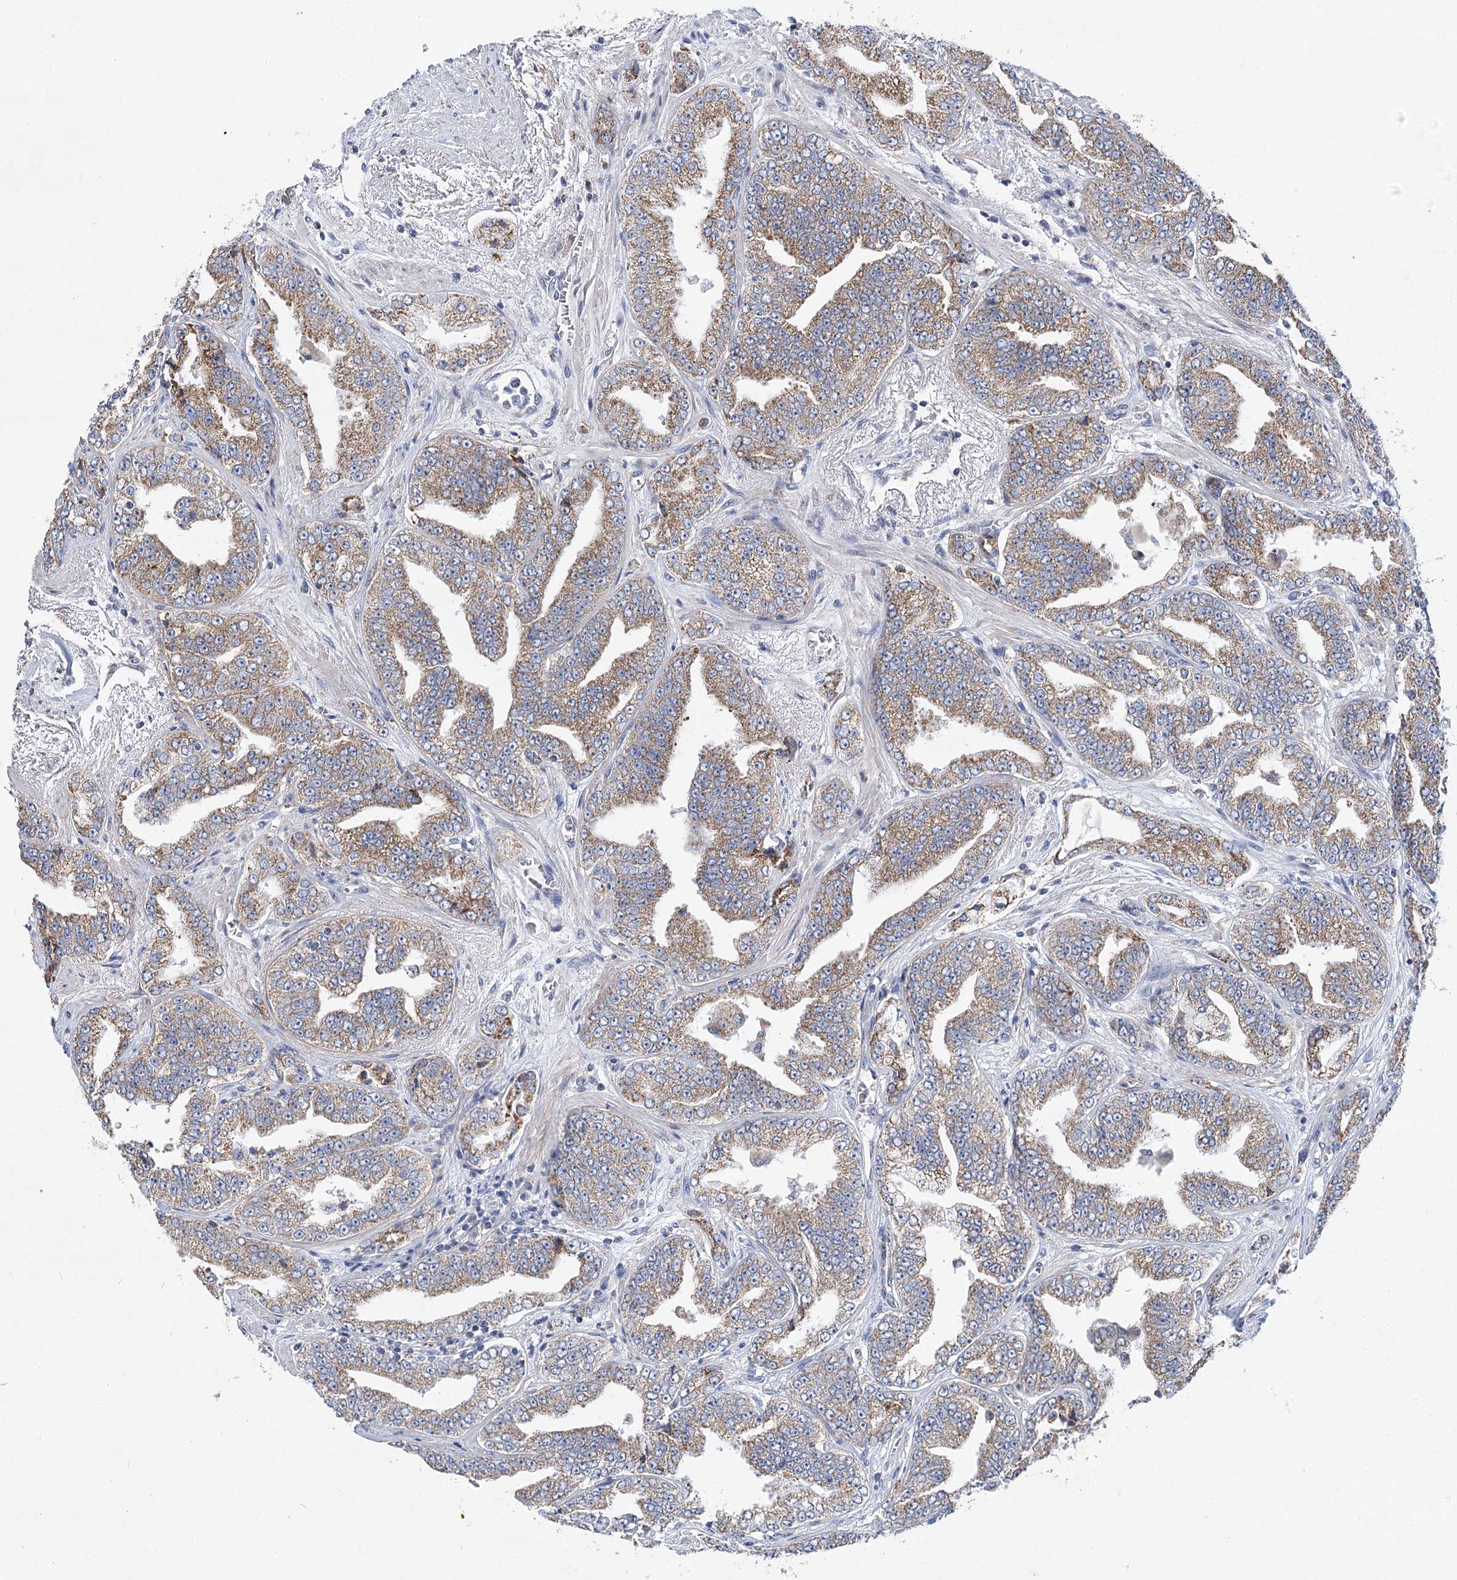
{"staining": {"intensity": "moderate", "quantity": ">75%", "location": "cytoplasmic/membranous"}, "tissue": "prostate cancer", "cell_type": "Tumor cells", "image_type": "cancer", "snomed": [{"axis": "morphology", "description": "Adenocarcinoma, High grade"}, {"axis": "topography", "description": "Prostate"}], "caption": "High-power microscopy captured an immunohistochemistry (IHC) photomicrograph of prostate cancer (high-grade adenocarcinoma), revealing moderate cytoplasmic/membranous expression in approximately >75% of tumor cells.", "gene": "SNX7", "patient": {"sex": "male", "age": 71}}